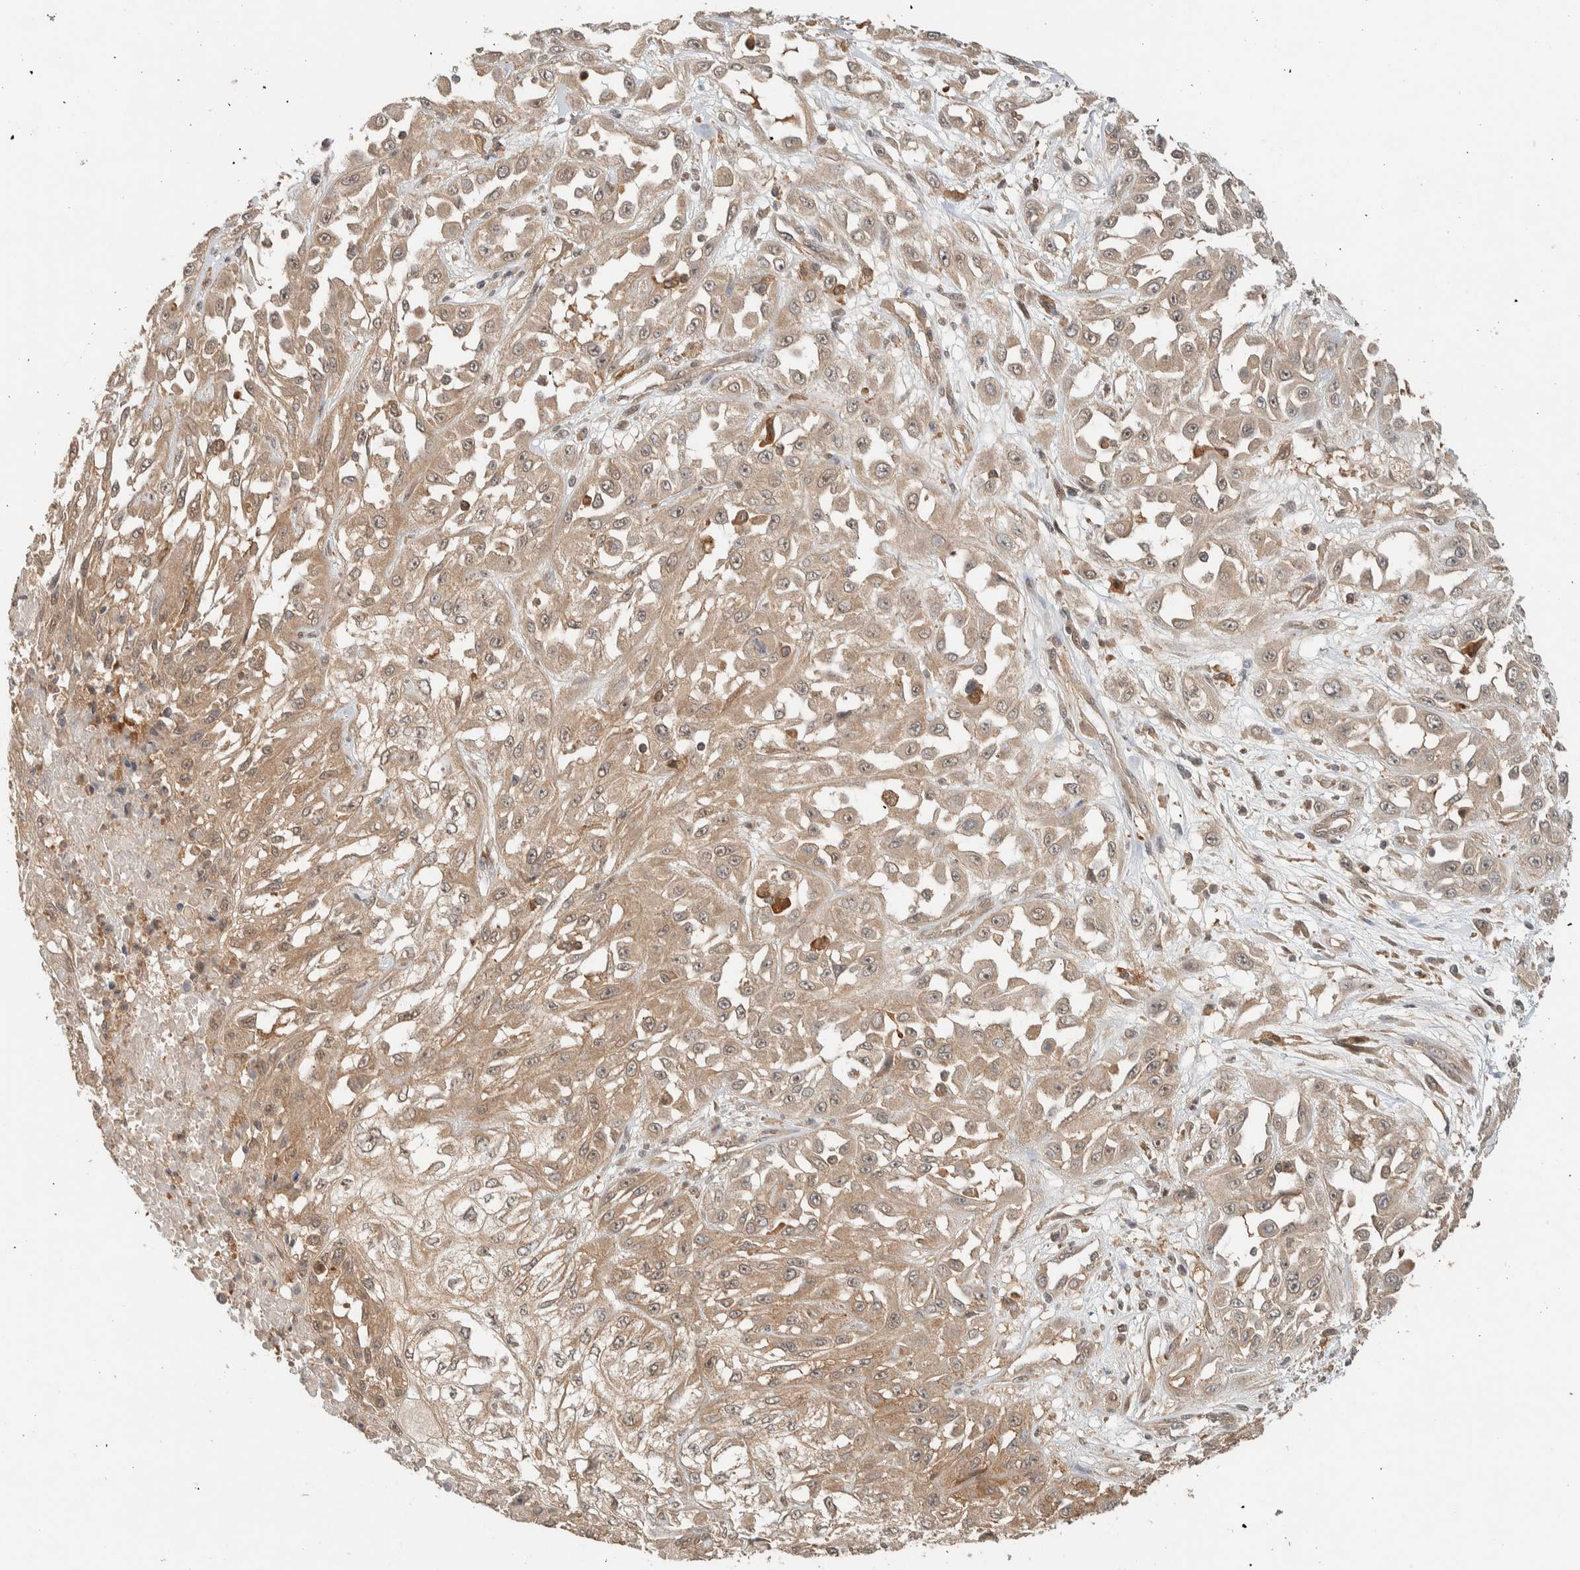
{"staining": {"intensity": "moderate", "quantity": ">75%", "location": "cytoplasmic/membranous,nuclear"}, "tissue": "skin cancer", "cell_type": "Tumor cells", "image_type": "cancer", "snomed": [{"axis": "morphology", "description": "Squamous cell carcinoma, NOS"}, {"axis": "morphology", "description": "Squamous cell carcinoma, metastatic, NOS"}, {"axis": "topography", "description": "Skin"}, {"axis": "topography", "description": "Lymph node"}], "caption": "High-power microscopy captured an immunohistochemistry image of squamous cell carcinoma (skin), revealing moderate cytoplasmic/membranous and nuclear positivity in about >75% of tumor cells.", "gene": "ZNF567", "patient": {"sex": "male", "age": 75}}